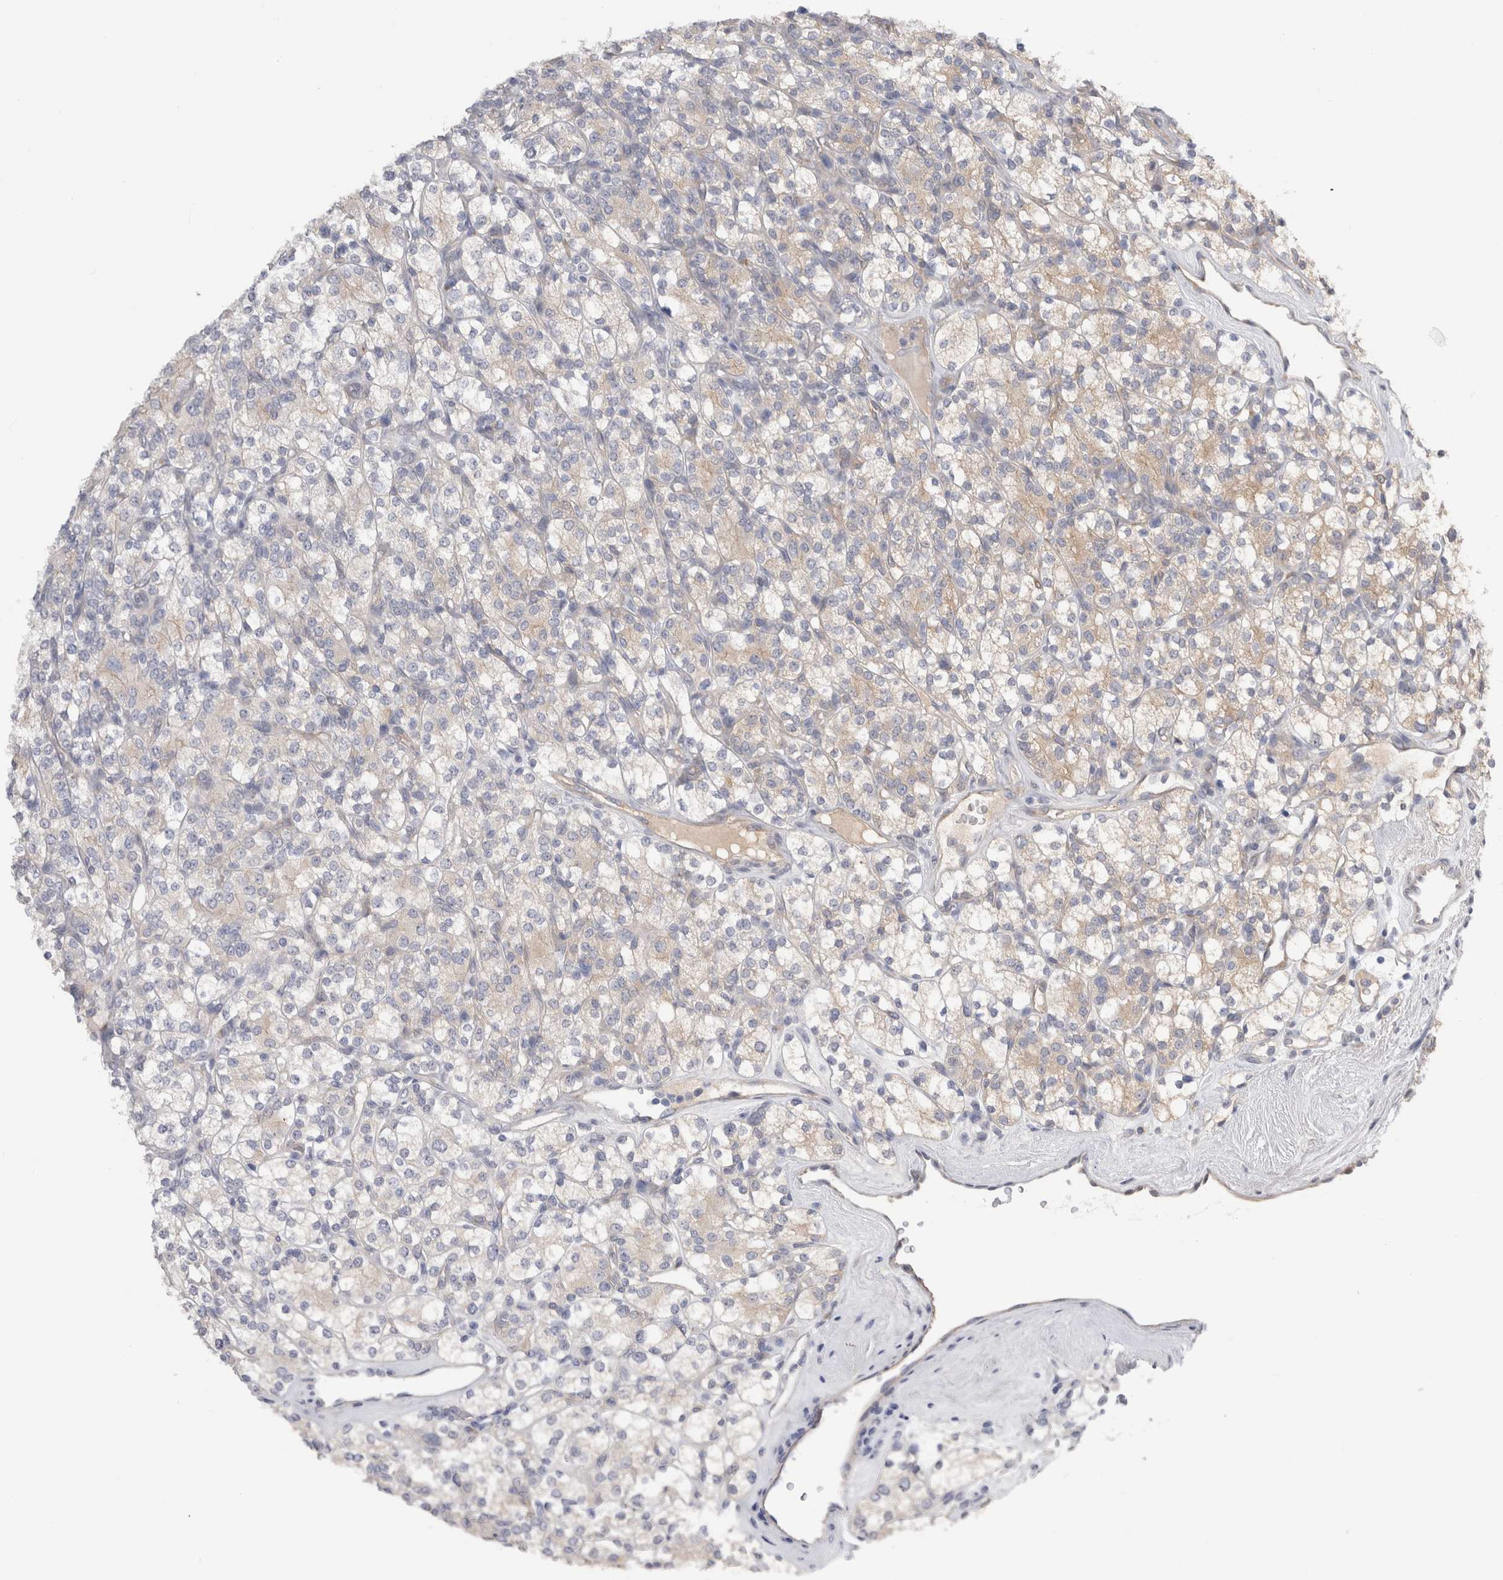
{"staining": {"intensity": "weak", "quantity": "<25%", "location": "cytoplasmic/membranous"}, "tissue": "renal cancer", "cell_type": "Tumor cells", "image_type": "cancer", "snomed": [{"axis": "morphology", "description": "Adenocarcinoma, NOS"}, {"axis": "topography", "description": "Kidney"}], "caption": "High magnification brightfield microscopy of renal cancer (adenocarcinoma) stained with DAB (brown) and counterstained with hematoxylin (blue): tumor cells show no significant staining.", "gene": "TAFA5", "patient": {"sex": "male", "age": 77}}